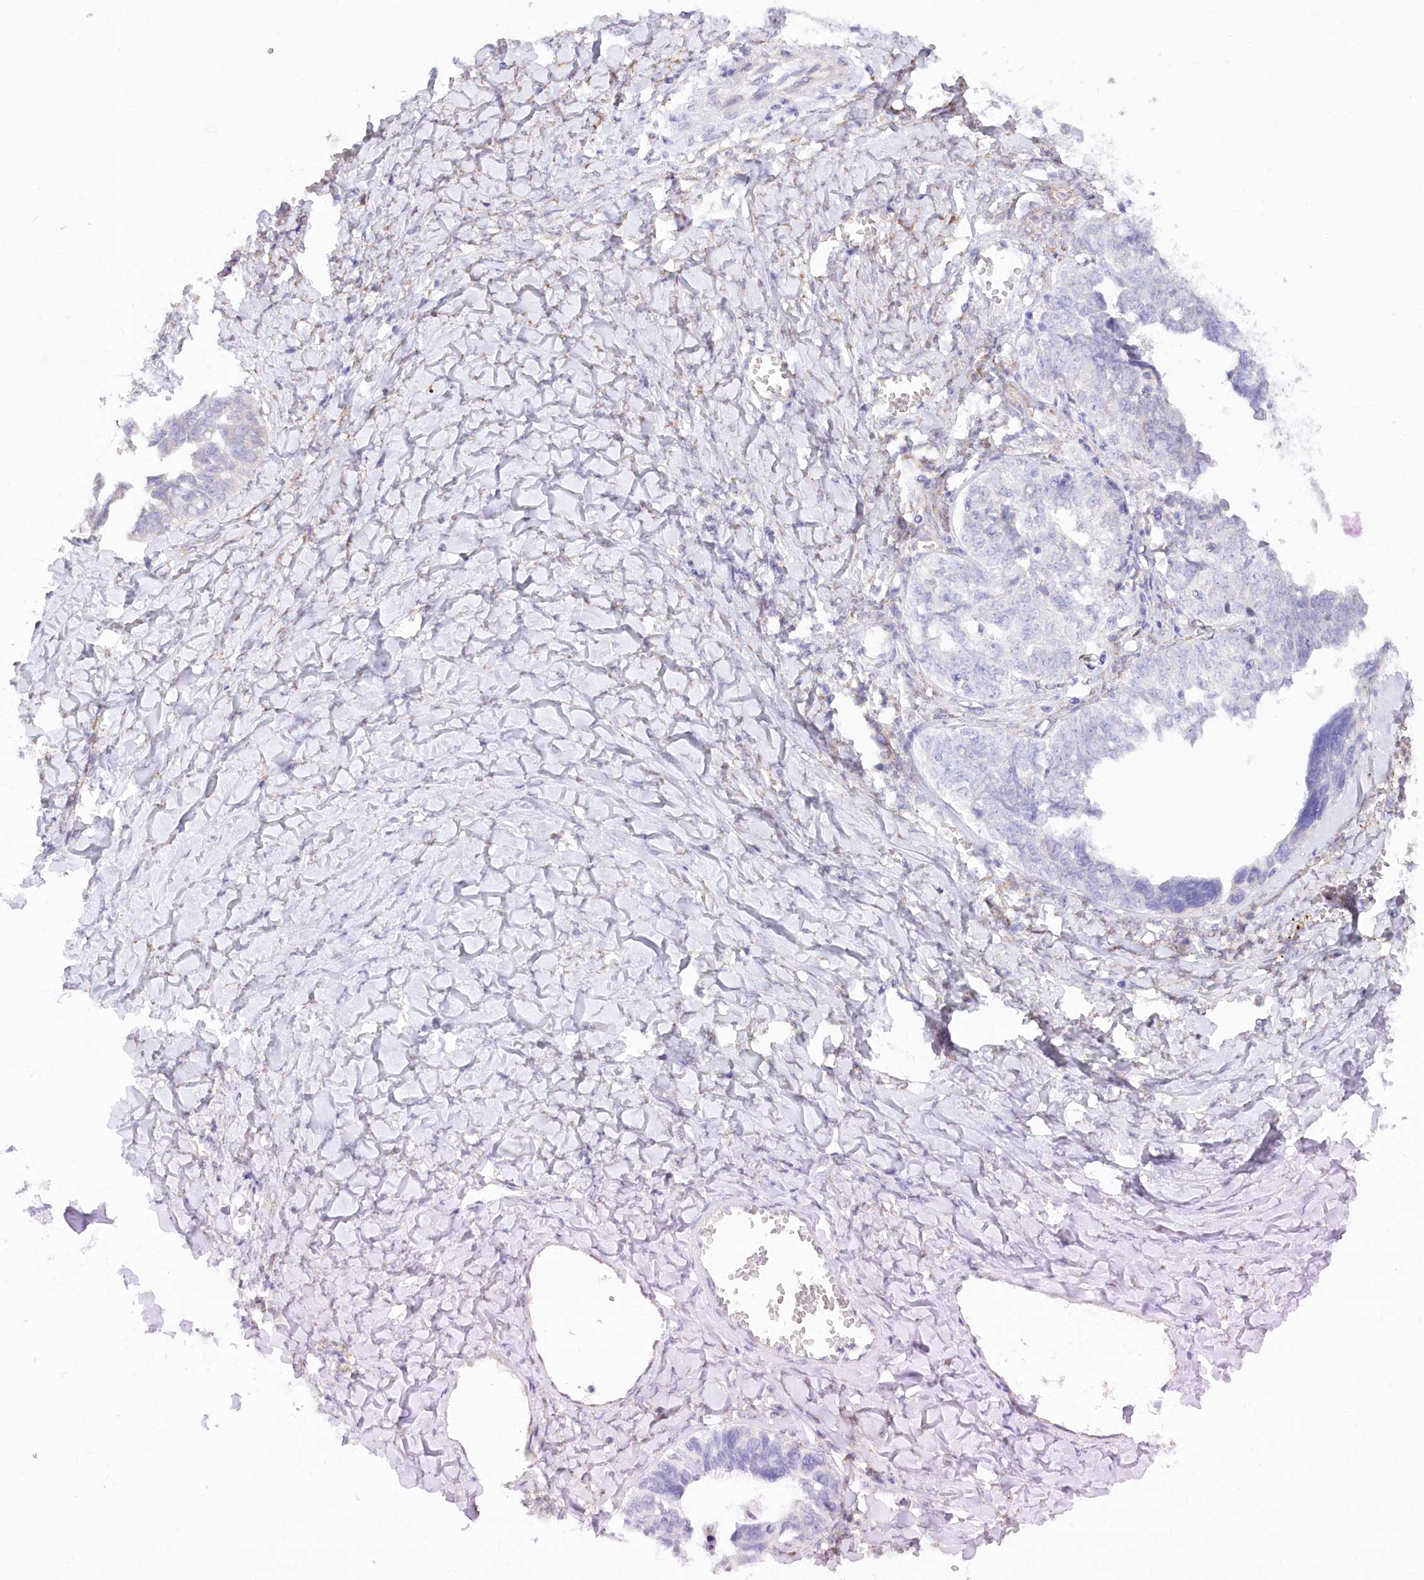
{"staining": {"intensity": "negative", "quantity": "none", "location": "none"}, "tissue": "ovarian cancer", "cell_type": "Tumor cells", "image_type": "cancer", "snomed": [{"axis": "morphology", "description": "Cystadenocarcinoma, serous, NOS"}, {"axis": "topography", "description": "Ovary"}], "caption": "Human serous cystadenocarcinoma (ovarian) stained for a protein using immunohistochemistry (IHC) exhibits no positivity in tumor cells.", "gene": "STT3B", "patient": {"sex": "female", "age": 79}}